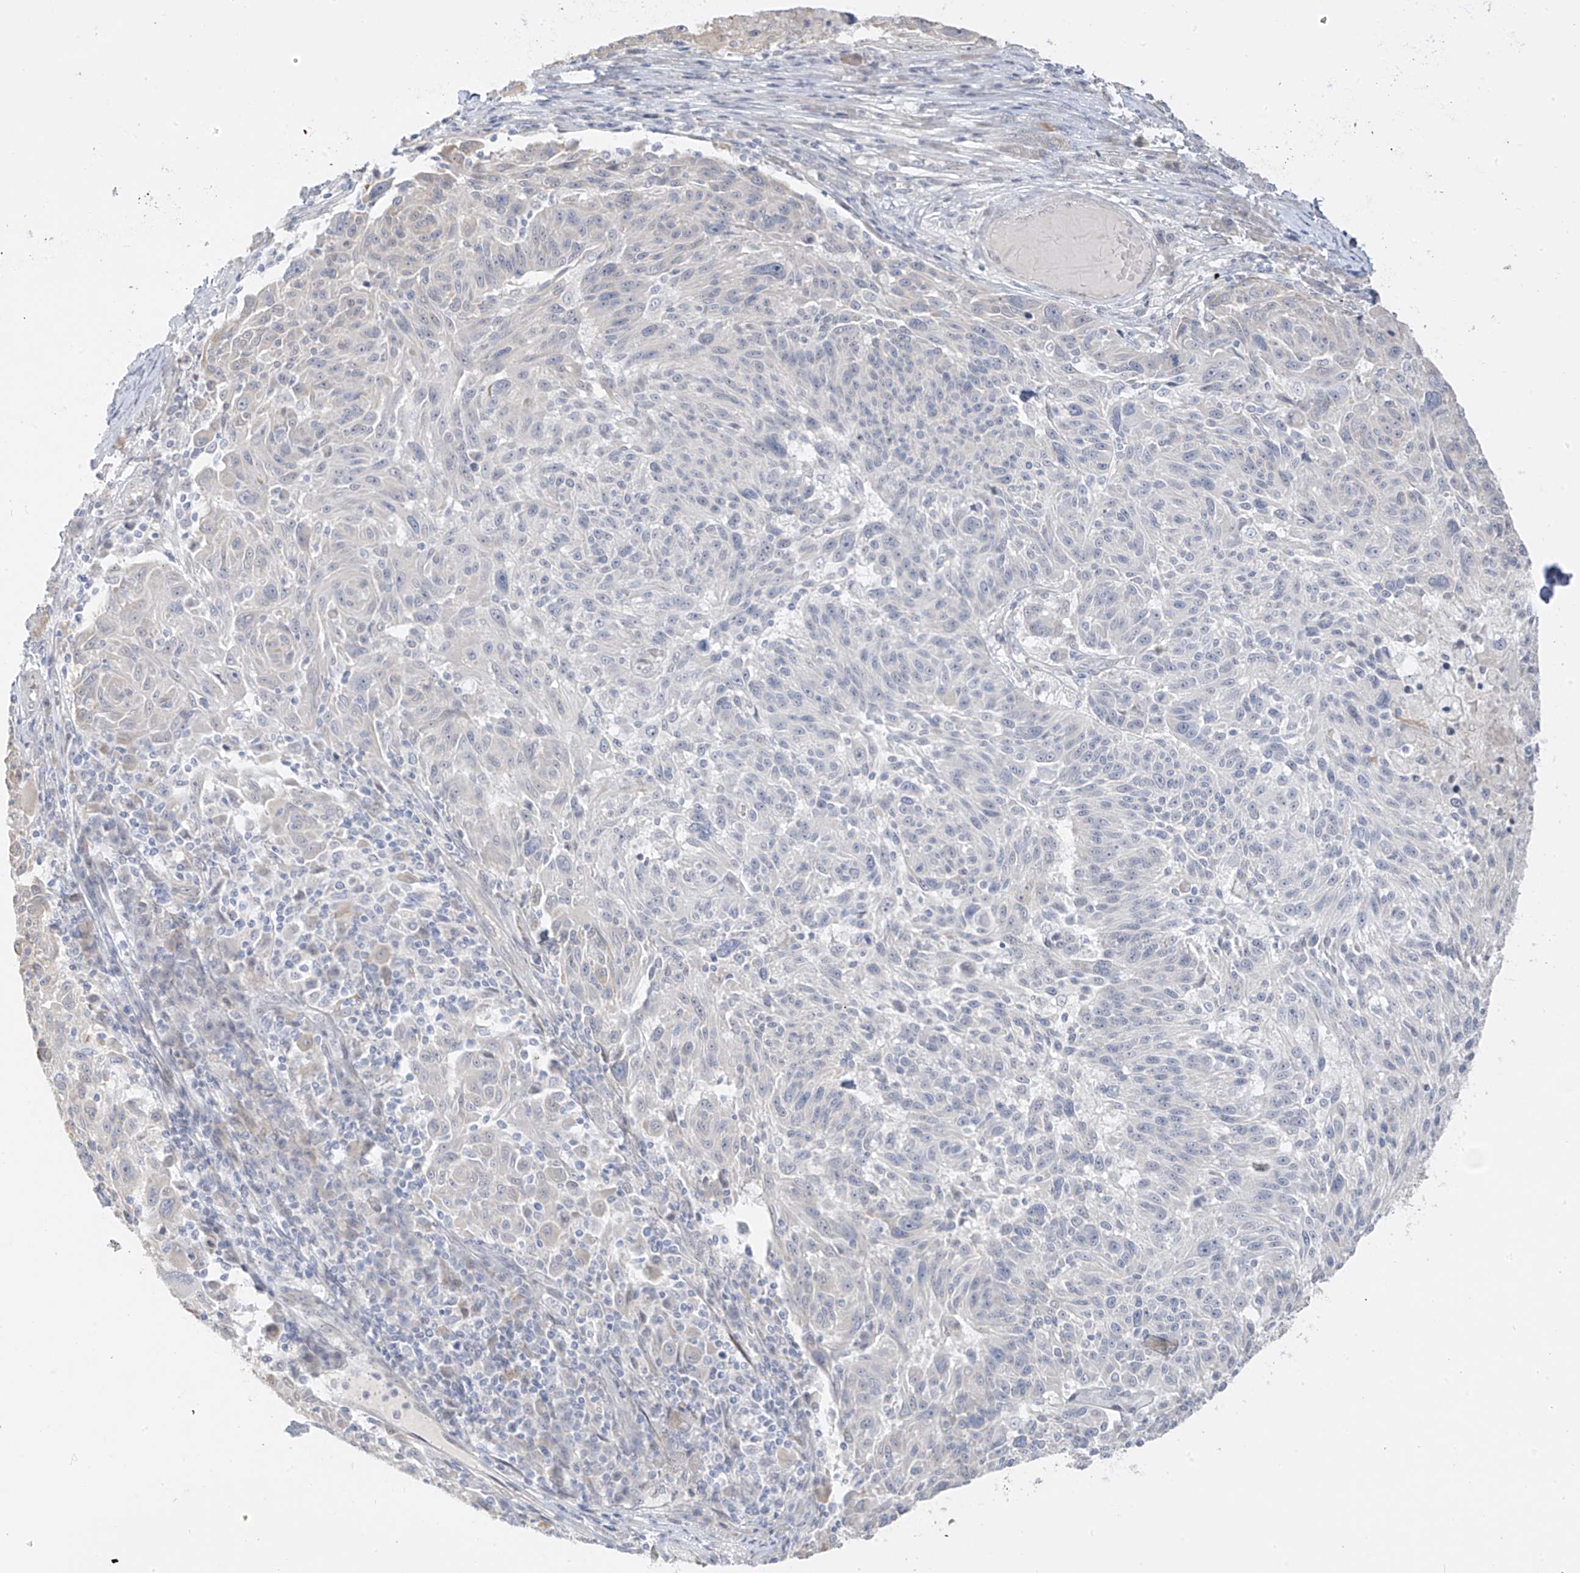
{"staining": {"intensity": "negative", "quantity": "none", "location": "none"}, "tissue": "melanoma", "cell_type": "Tumor cells", "image_type": "cancer", "snomed": [{"axis": "morphology", "description": "Malignant melanoma, NOS"}, {"axis": "topography", "description": "Skin"}], "caption": "A photomicrograph of human malignant melanoma is negative for staining in tumor cells.", "gene": "DCDC2", "patient": {"sex": "male", "age": 53}}